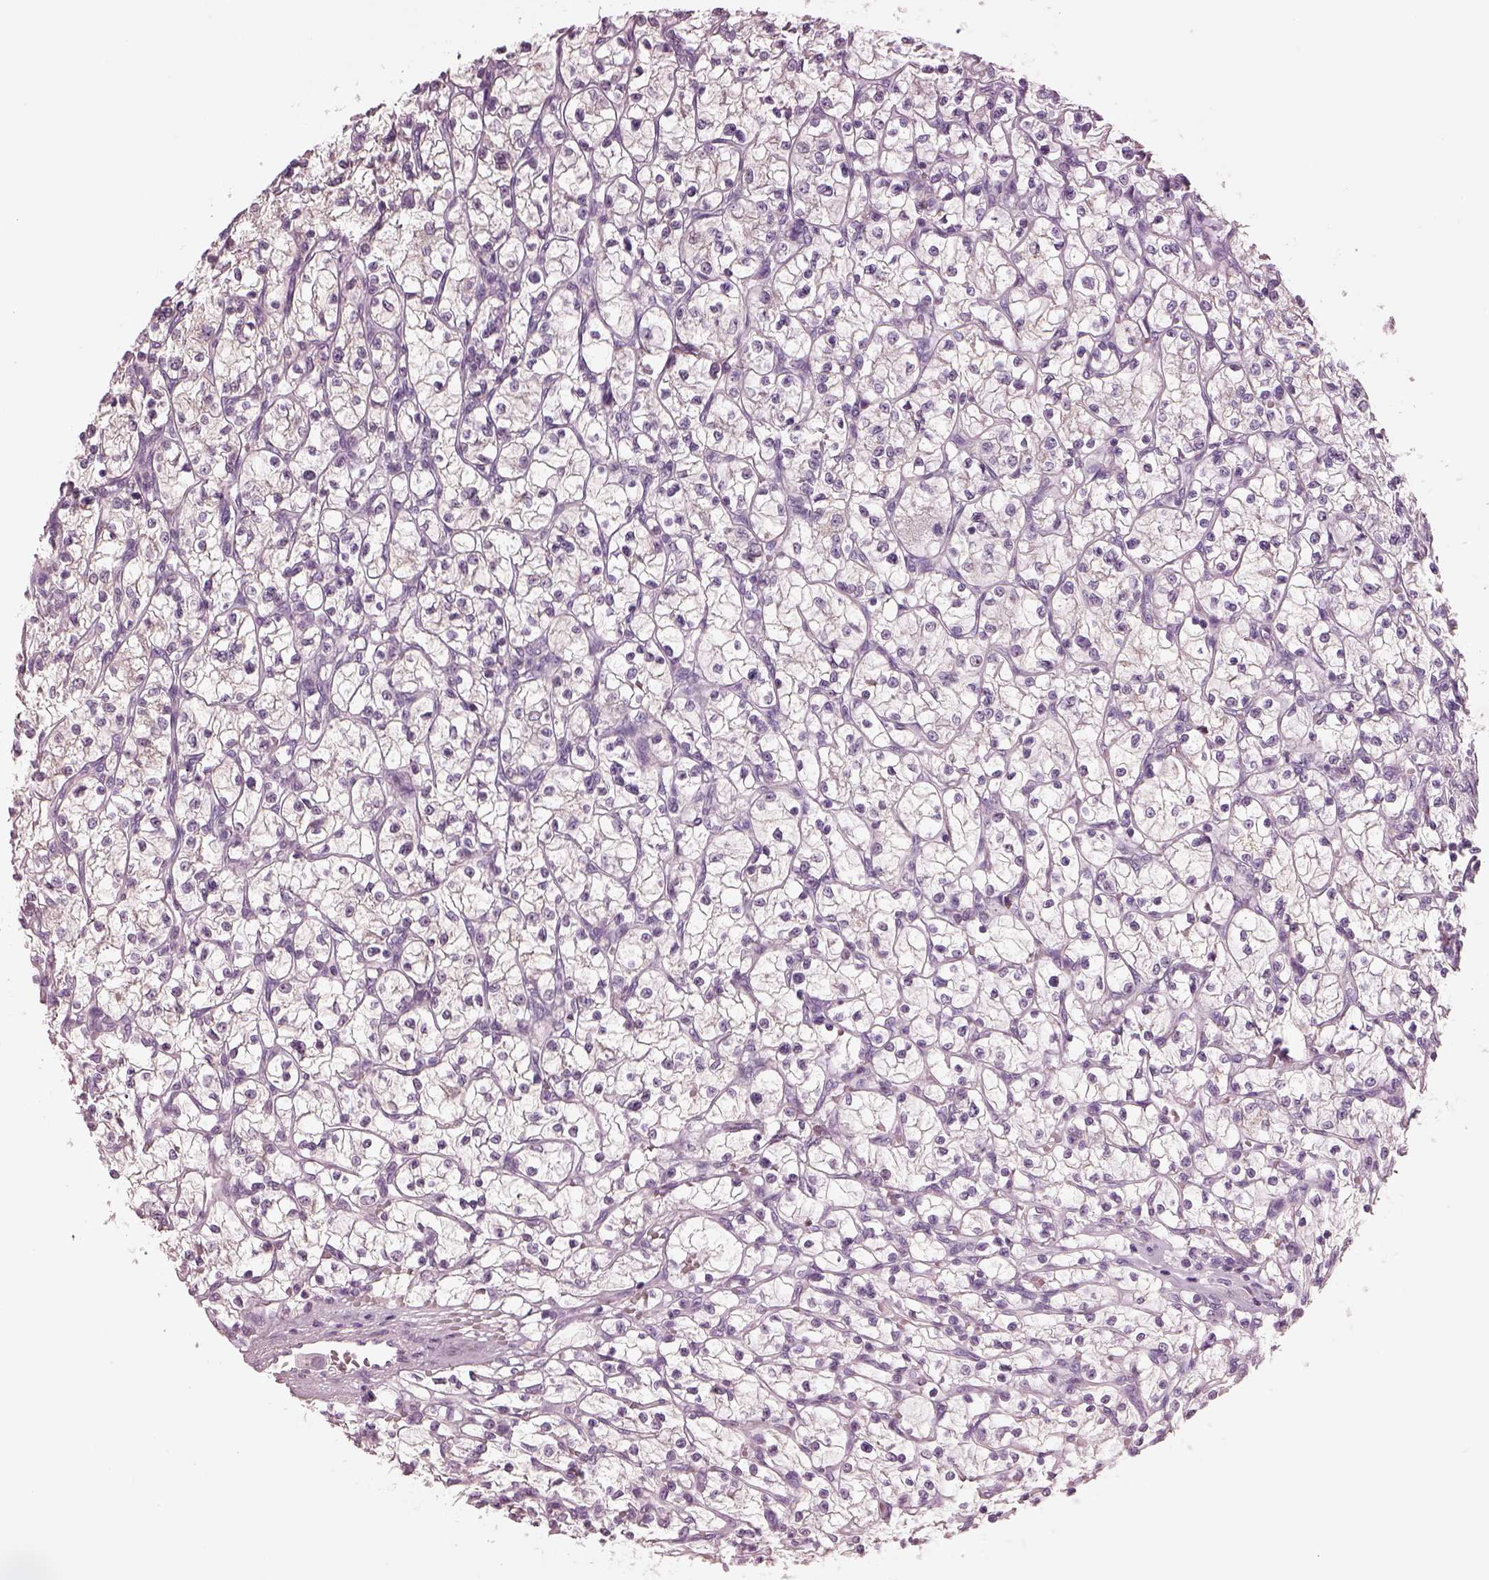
{"staining": {"intensity": "negative", "quantity": "none", "location": "none"}, "tissue": "renal cancer", "cell_type": "Tumor cells", "image_type": "cancer", "snomed": [{"axis": "morphology", "description": "Adenocarcinoma, NOS"}, {"axis": "topography", "description": "Kidney"}], "caption": "Immunohistochemistry (IHC) photomicrograph of adenocarcinoma (renal) stained for a protein (brown), which exhibits no staining in tumor cells. Nuclei are stained in blue.", "gene": "CSH1", "patient": {"sex": "female", "age": 64}}